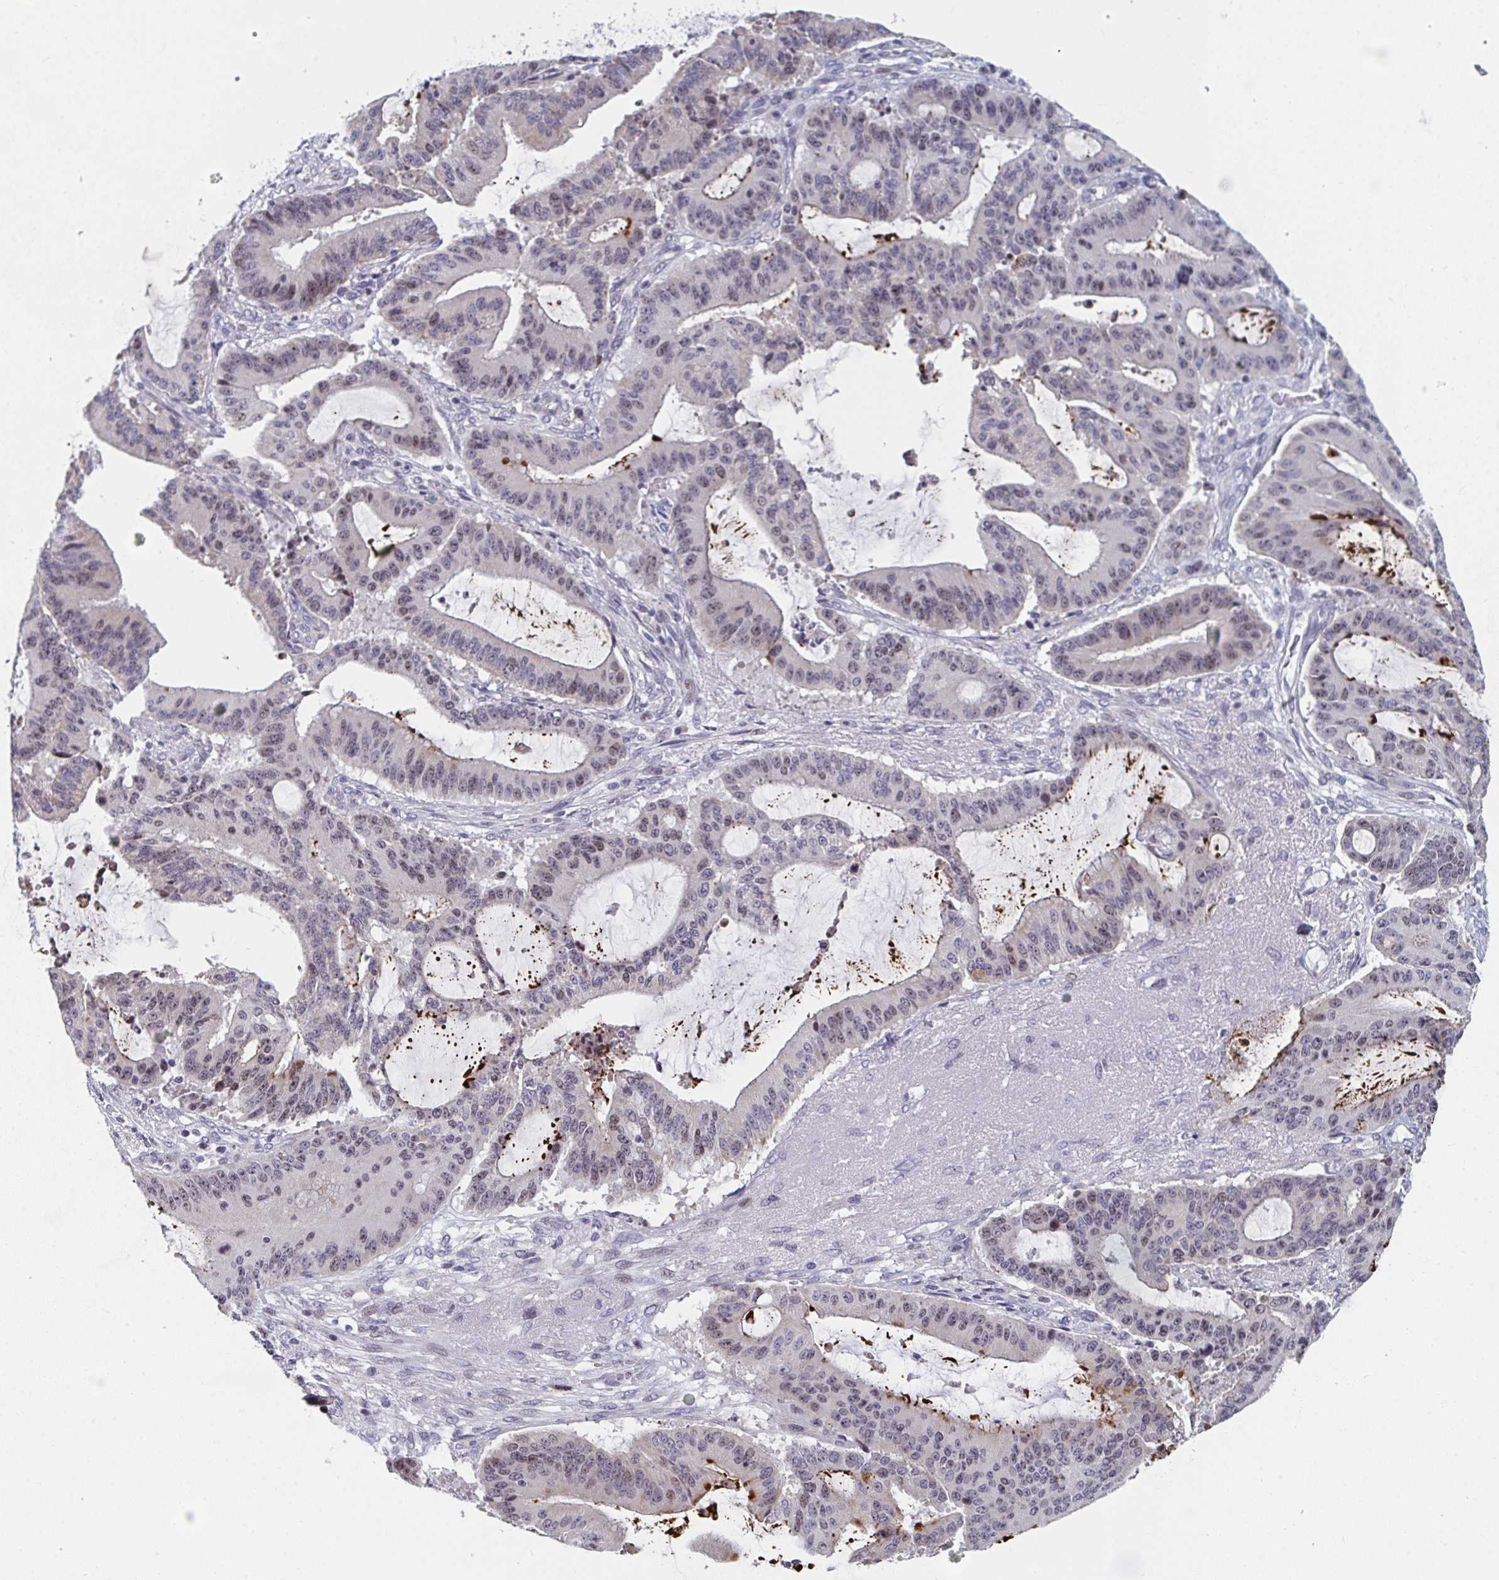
{"staining": {"intensity": "weak", "quantity": "25%-75%", "location": "nuclear"}, "tissue": "liver cancer", "cell_type": "Tumor cells", "image_type": "cancer", "snomed": [{"axis": "morphology", "description": "Normal tissue, NOS"}, {"axis": "morphology", "description": "Cholangiocarcinoma"}, {"axis": "topography", "description": "Liver"}, {"axis": "topography", "description": "Peripheral nerve tissue"}], "caption": "Liver cancer stained for a protein (brown) demonstrates weak nuclear positive expression in about 25%-75% of tumor cells.", "gene": "CENPT", "patient": {"sex": "female", "age": 73}}